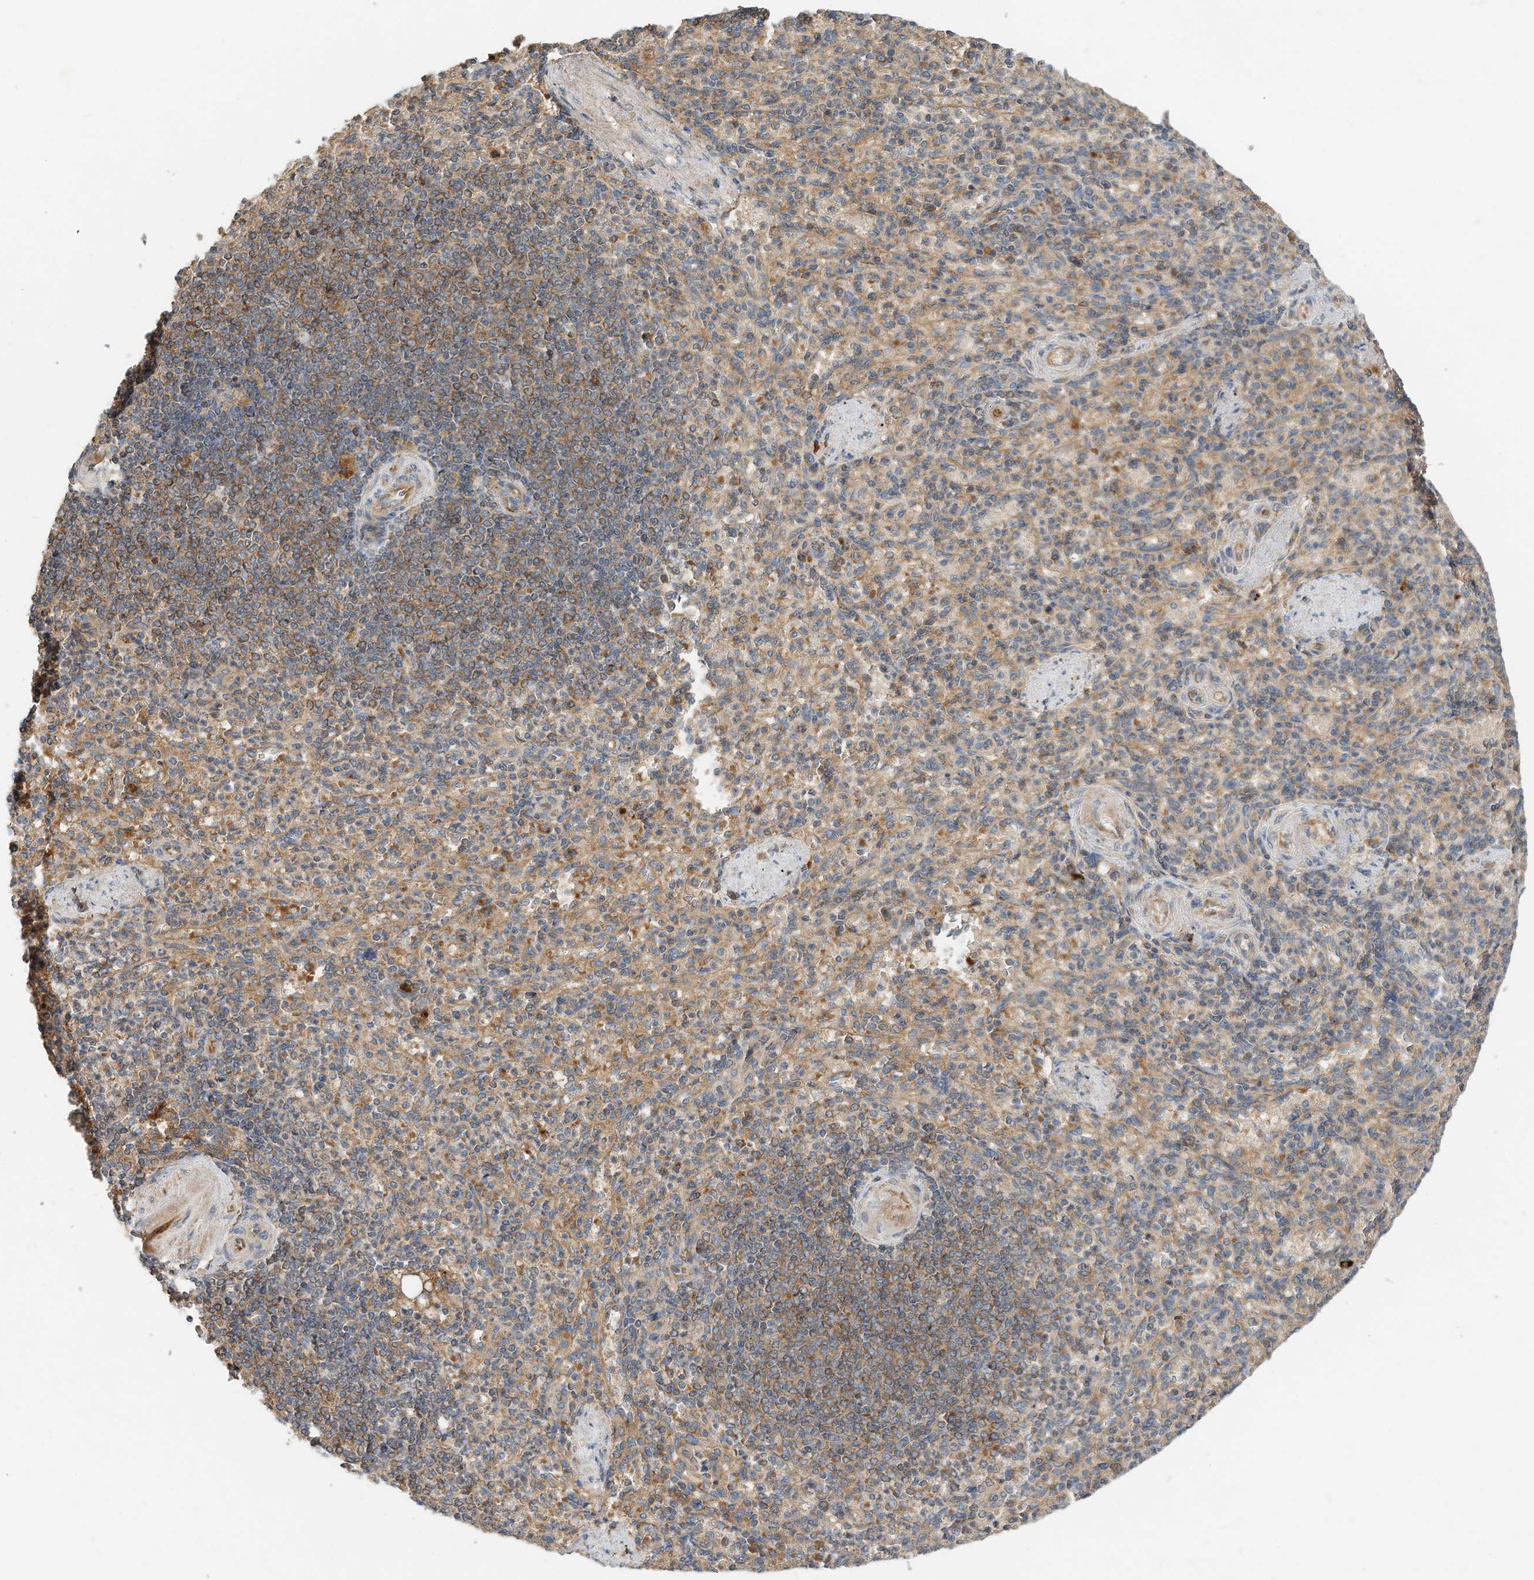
{"staining": {"intensity": "moderate", "quantity": "25%-75%", "location": "cytoplasmic/membranous"}, "tissue": "spleen", "cell_type": "Cells in red pulp", "image_type": "normal", "snomed": [{"axis": "morphology", "description": "Normal tissue, NOS"}, {"axis": "topography", "description": "Spleen"}], "caption": "Immunohistochemical staining of unremarkable spleen demonstrates 25%-75% levels of moderate cytoplasmic/membranous protein positivity in about 25%-75% of cells in red pulp.", "gene": "CPAMD8", "patient": {"sex": "female", "age": 74}}